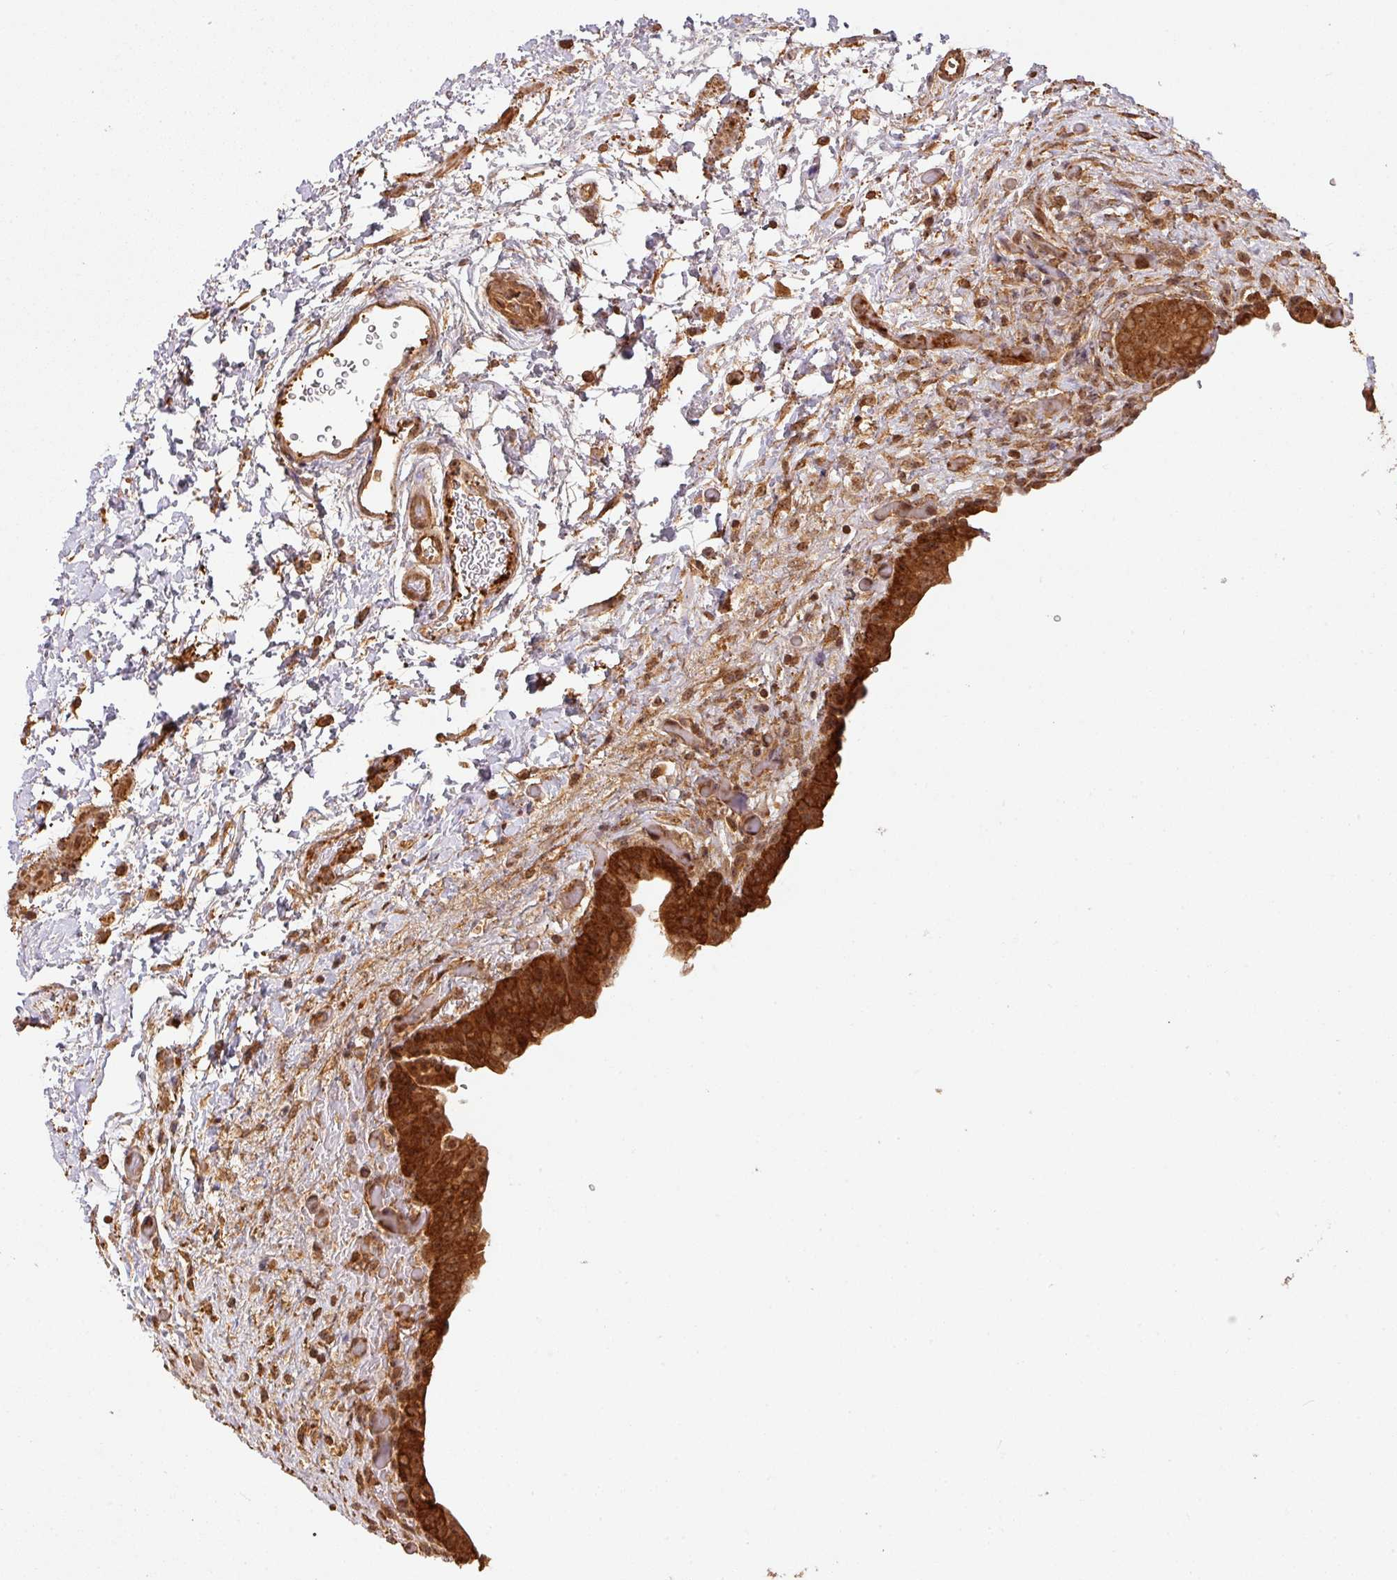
{"staining": {"intensity": "strong", "quantity": ">75%", "location": "cytoplasmic/membranous,nuclear"}, "tissue": "urinary bladder", "cell_type": "Urothelial cells", "image_type": "normal", "snomed": [{"axis": "morphology", "description": "Normal tissue, NOS"}, {"axis": "topography", "description": "Urinary bladder"}], "caption": "This photomicrograph reveals IHC staining of benign urinary bladder, with high strong cytoplasmic/membranous,nuclear staining in approximately >75% of urothelial cells.", "gene": "ZNF322", "patient": {"sex": "male", "age": 69}}